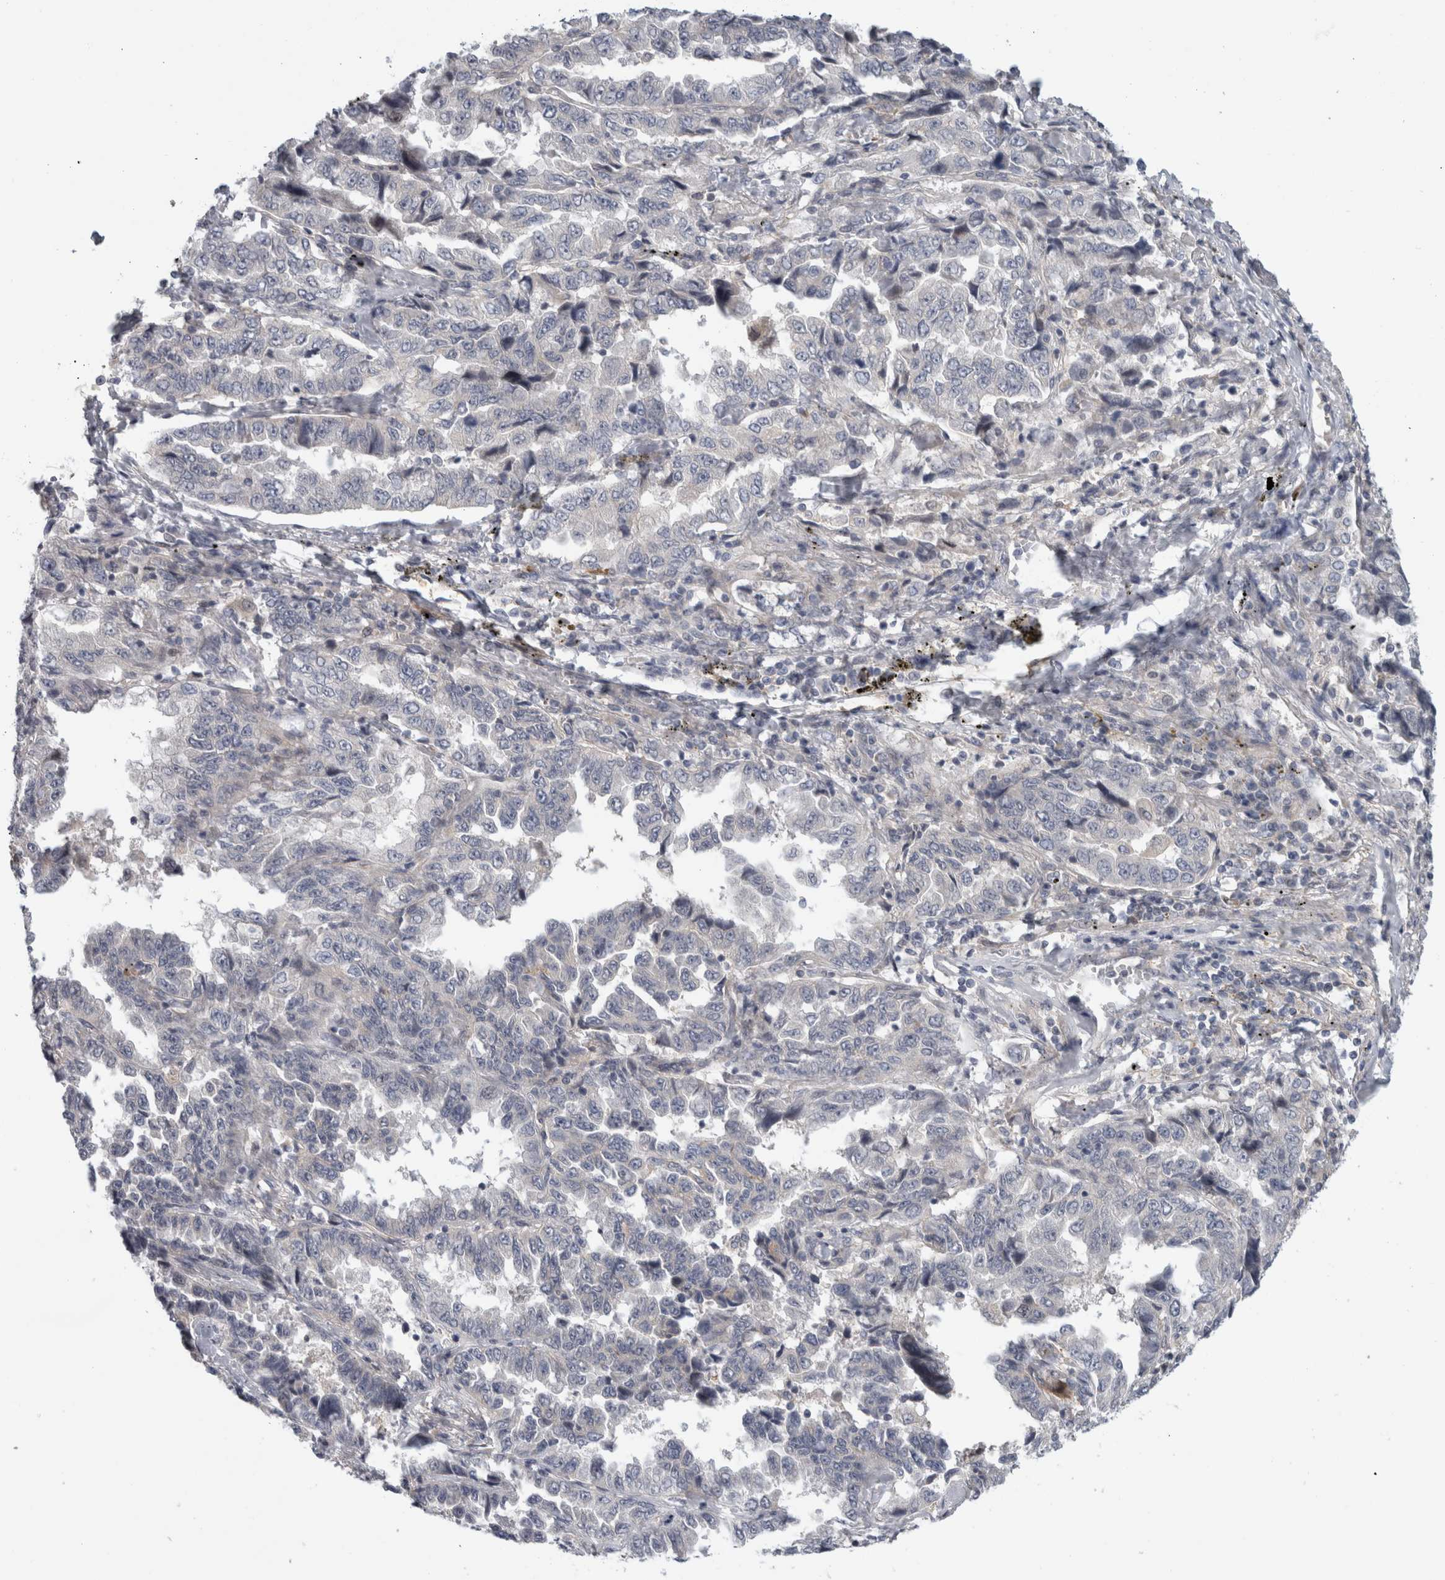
{"staining": {"intensity": "negative", "quantity": "none", "location": "none"}, "tissue": "lung cancer", "cell_type": "Tumor cells", "image_type": "cancer", "snomed": [{"axis": "morphology", "description": "Adenocarcinoma, NOS"}, {"axis": "topography", "description": "Lung"}], "caption": "A high-resolution image shows immunohistochemistry (IHC) staining of lung adenocarcinoma, which shows no significant staining in tumor cells.", "gene": "ZNF804B", "patient": {"sex": "female", "age": 51}}